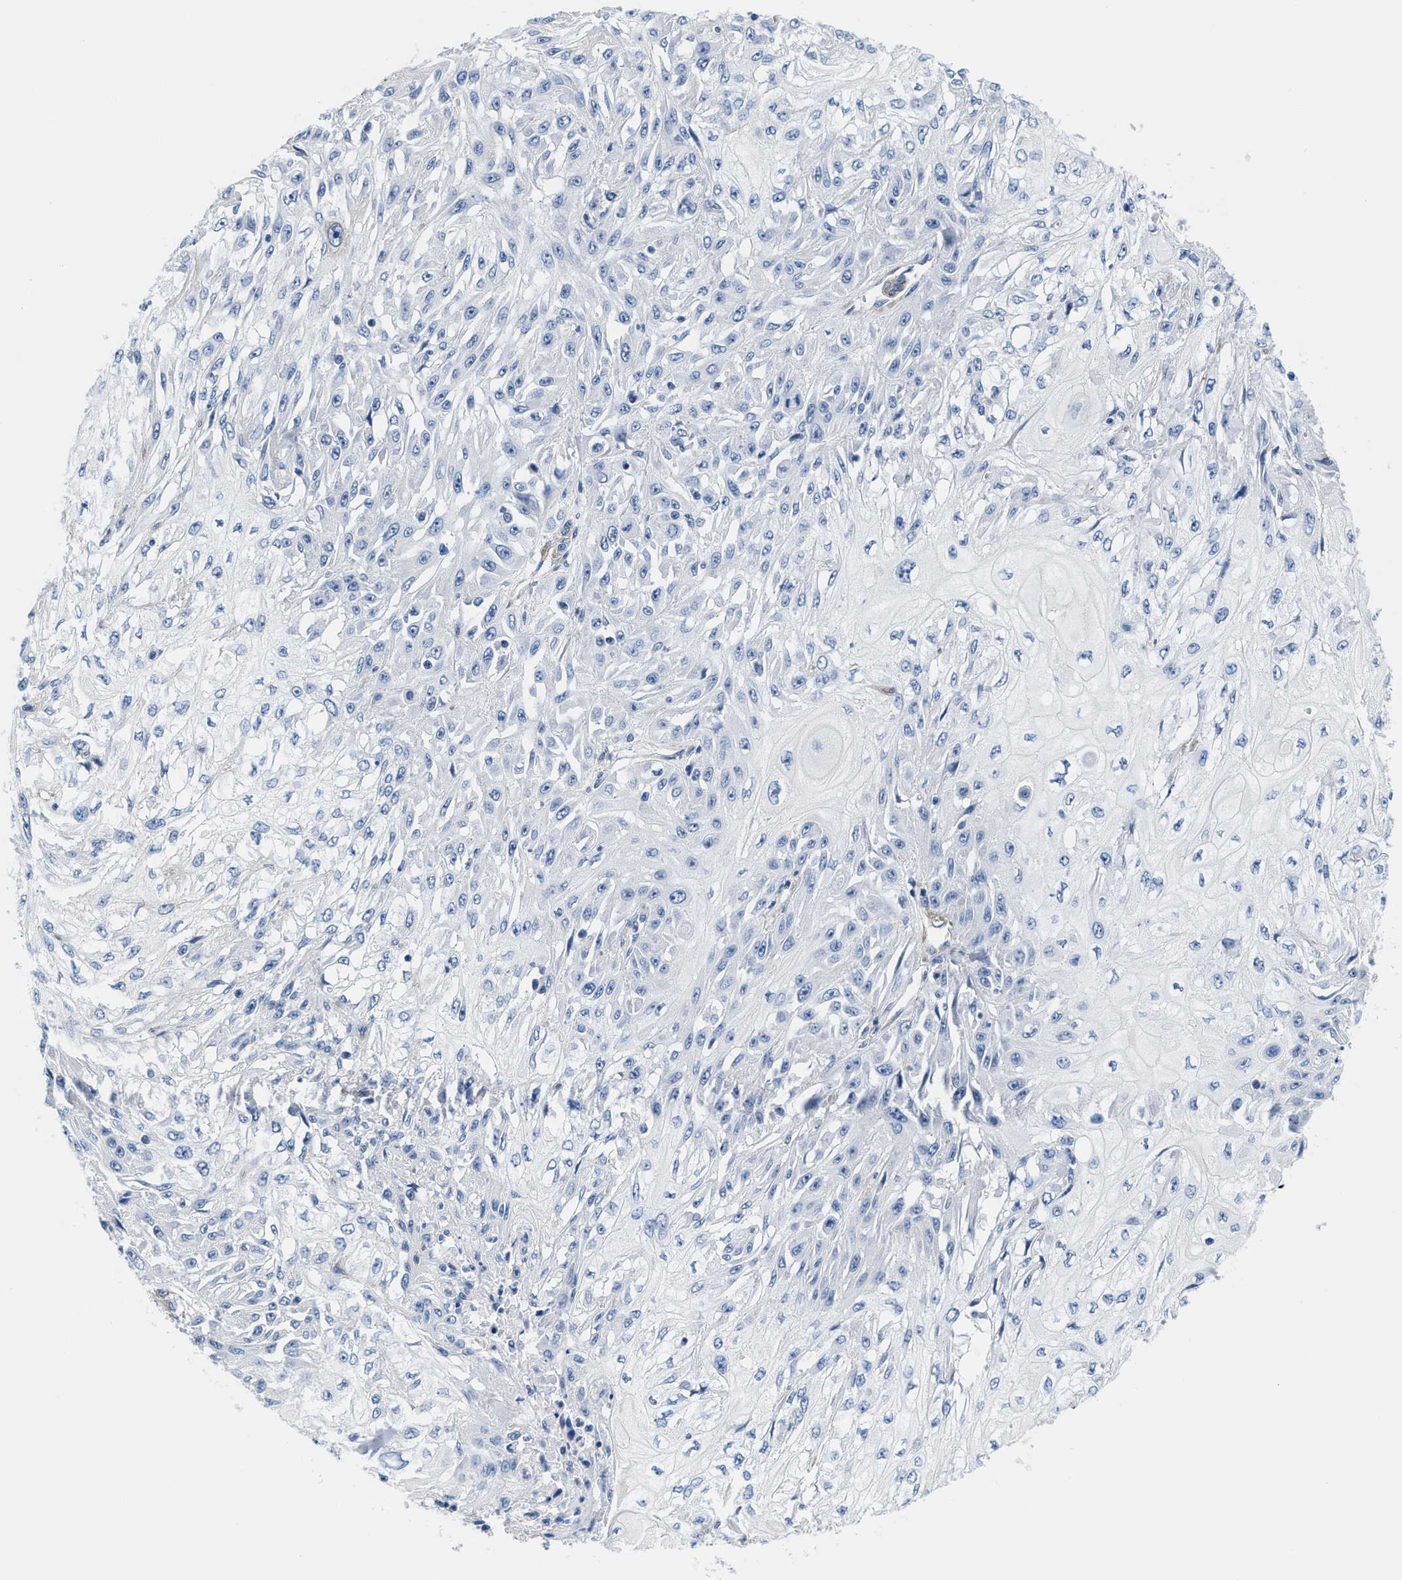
{"staining": {"intensity": "negative", "quantity": "none", "location": "none"}, "tissue": "skin cancer", "cell_type": "Tumor cells", "image_type": "cancer", "snomed": [{"axis": "morphology", "description": "Squamous cell carcinoma, NOS"}, {"axis": "morphology", "description": "Squamous cell carcinoma, metastatic, NOS"}, {"axis": "topography", "description": "Skin"}, {"axis": "topography", "description": "Lymph node"}], "caption": "Skin cancer was stained to show a protein in brown. There is no significant positivity in tumor cells.", "gene": "DSCAM", "patient": {"sex": "male", "age": 75}}